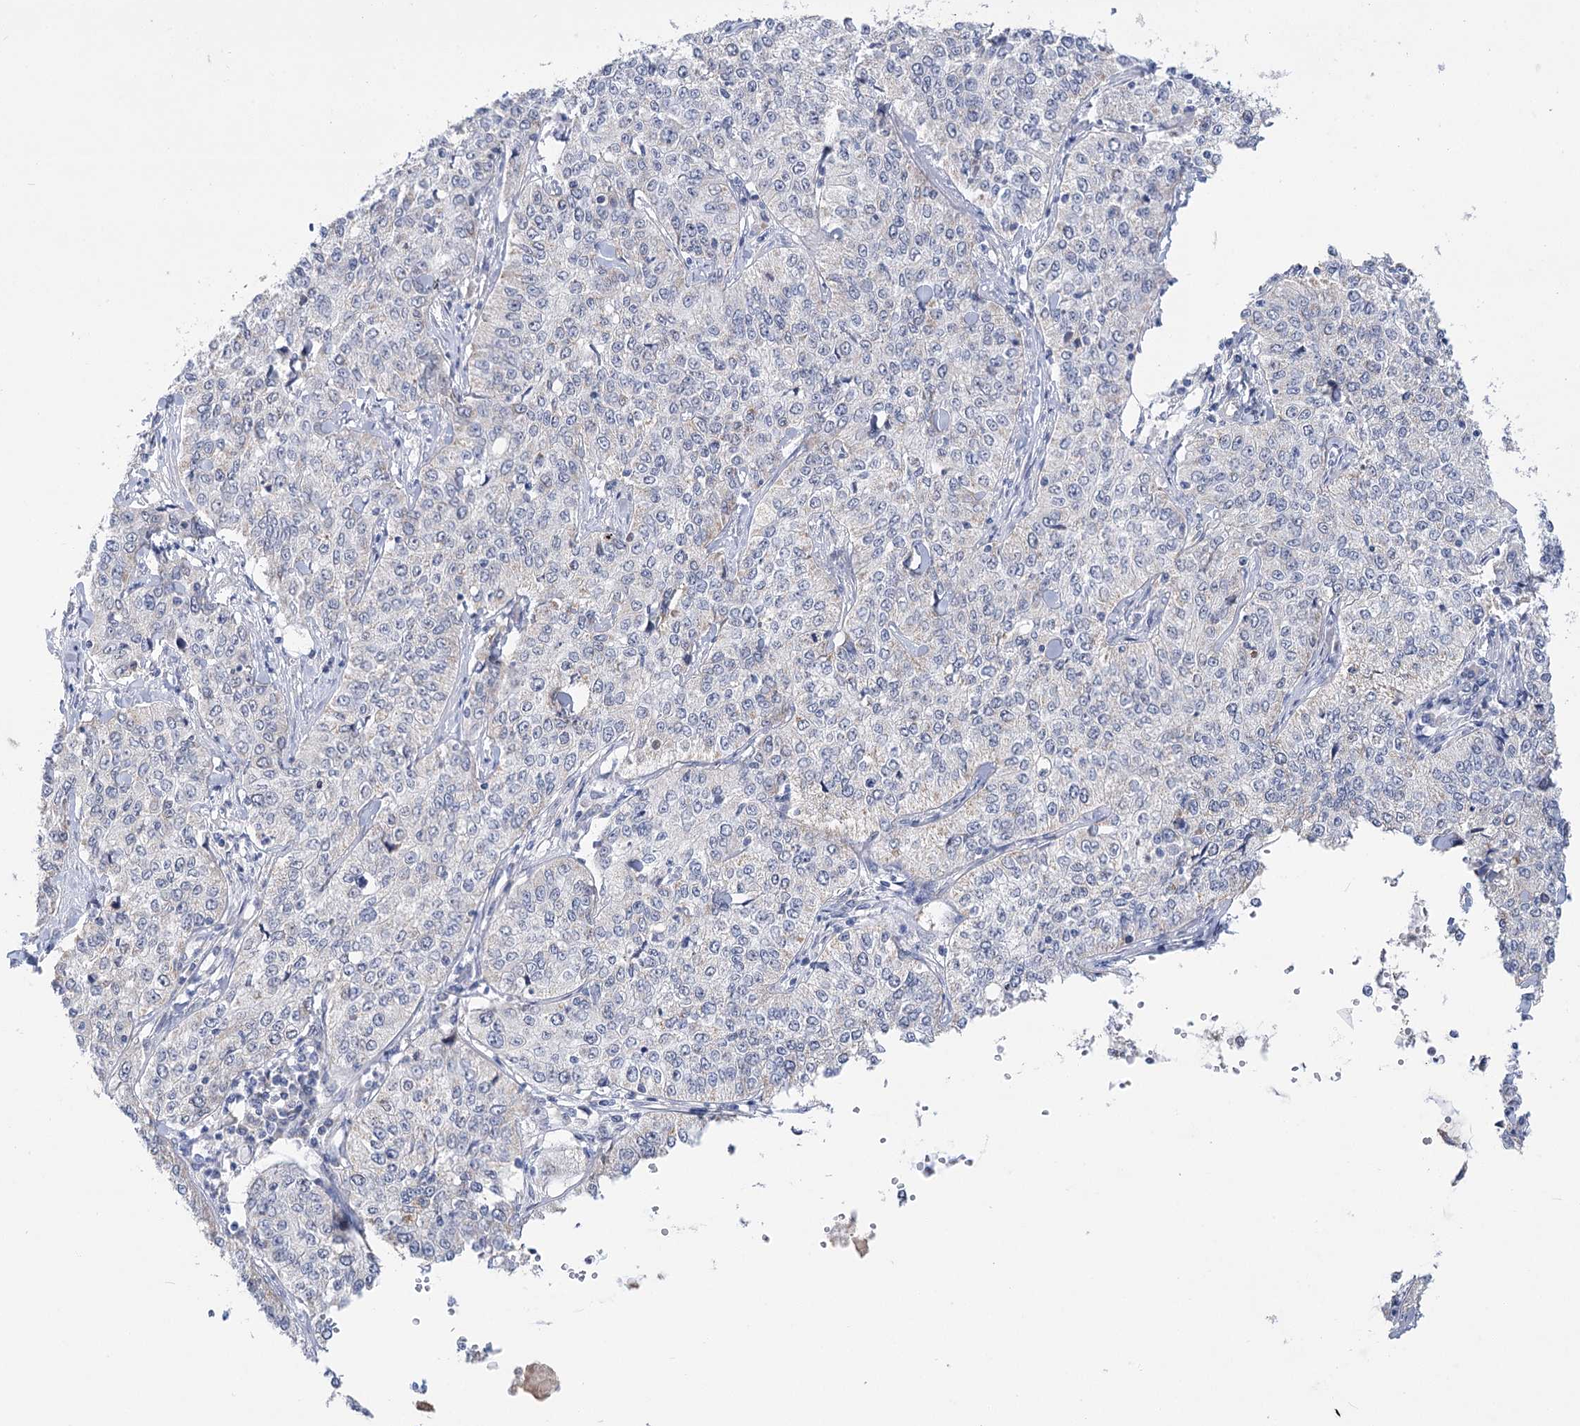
{"staining": {"intensity": "negative", "quantity": "none", "location": "none"}, "tissue": "cervical cancer", "cell_type": "Tumor cells", "image_type": "cancer", "snomed": [{"axis": "morphology", "description": "Squamous cell carcinoma, NOS"}, {"axis": "topography", "description": "Cervix"}], "caption": "This image is of cervical squamous cell carcinoma stained with immunohistochemistry to label a protein in brown with the nuclei are counter-stained blue. There is no staining in tumor cells.", "gene": "ECHDC3", "patient": {"sex": "female", "age": 35}}